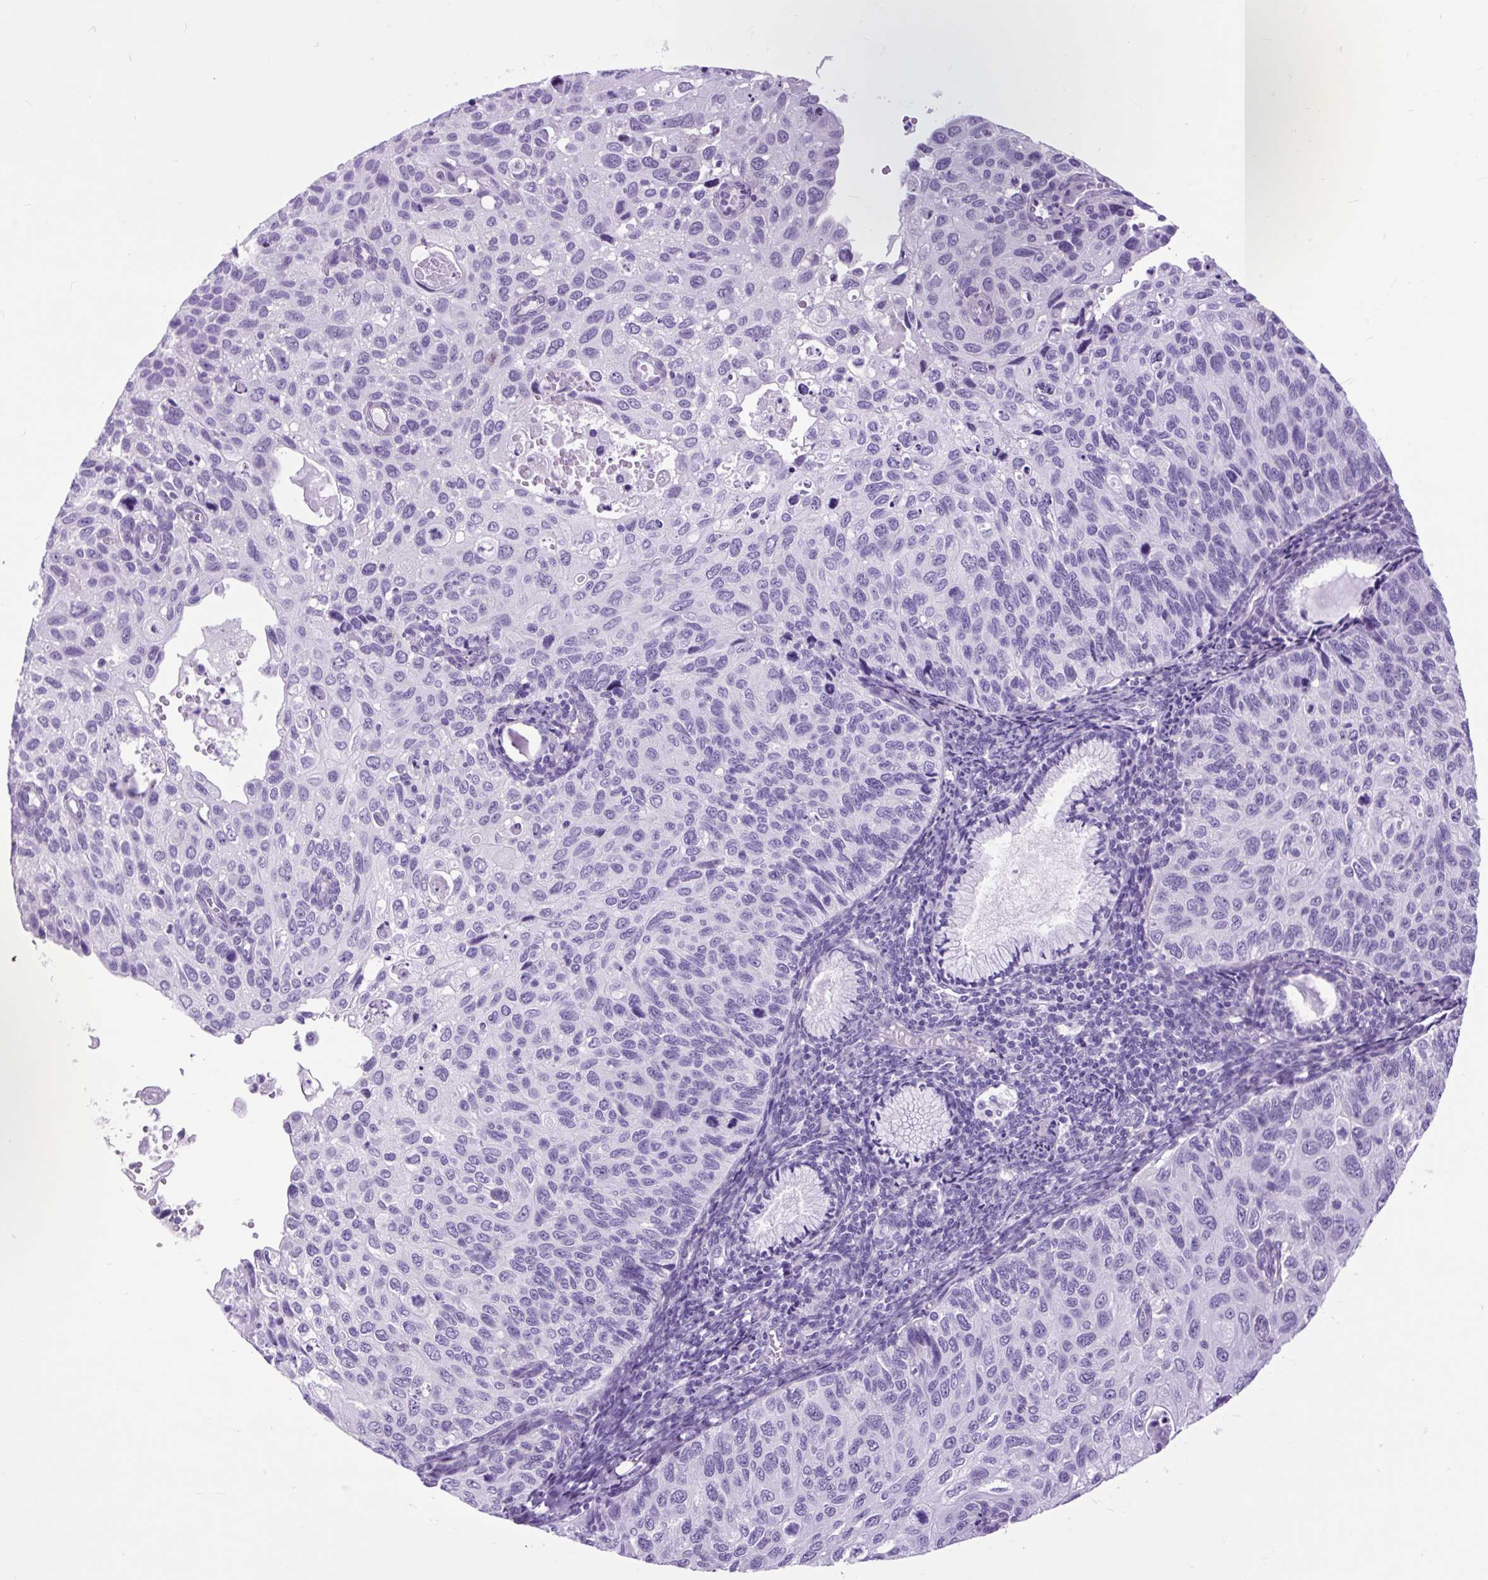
{"staining": {"intensity": "negative", "quantity": "none", "location": "none"}, "tissue": "cervical cancer", "cell_type": "Tumor cells", "image_type": "cancer", "snomed": [{"axis": "morphology", "description": "Squamous cell carcinoma, NOS"}, {"axis": "topography", "description": "Cervix"}], "caption": "This histopathology image is of cervical cancer (squamous cell carcinoma) stained with immunohistochemistry (IHC) to label a protein in brown with the nuclei are counter-stained blue. There is no staining in tumor cells.", "gene": "DPP6", "patient": {"sex": "female", "age": 70}}